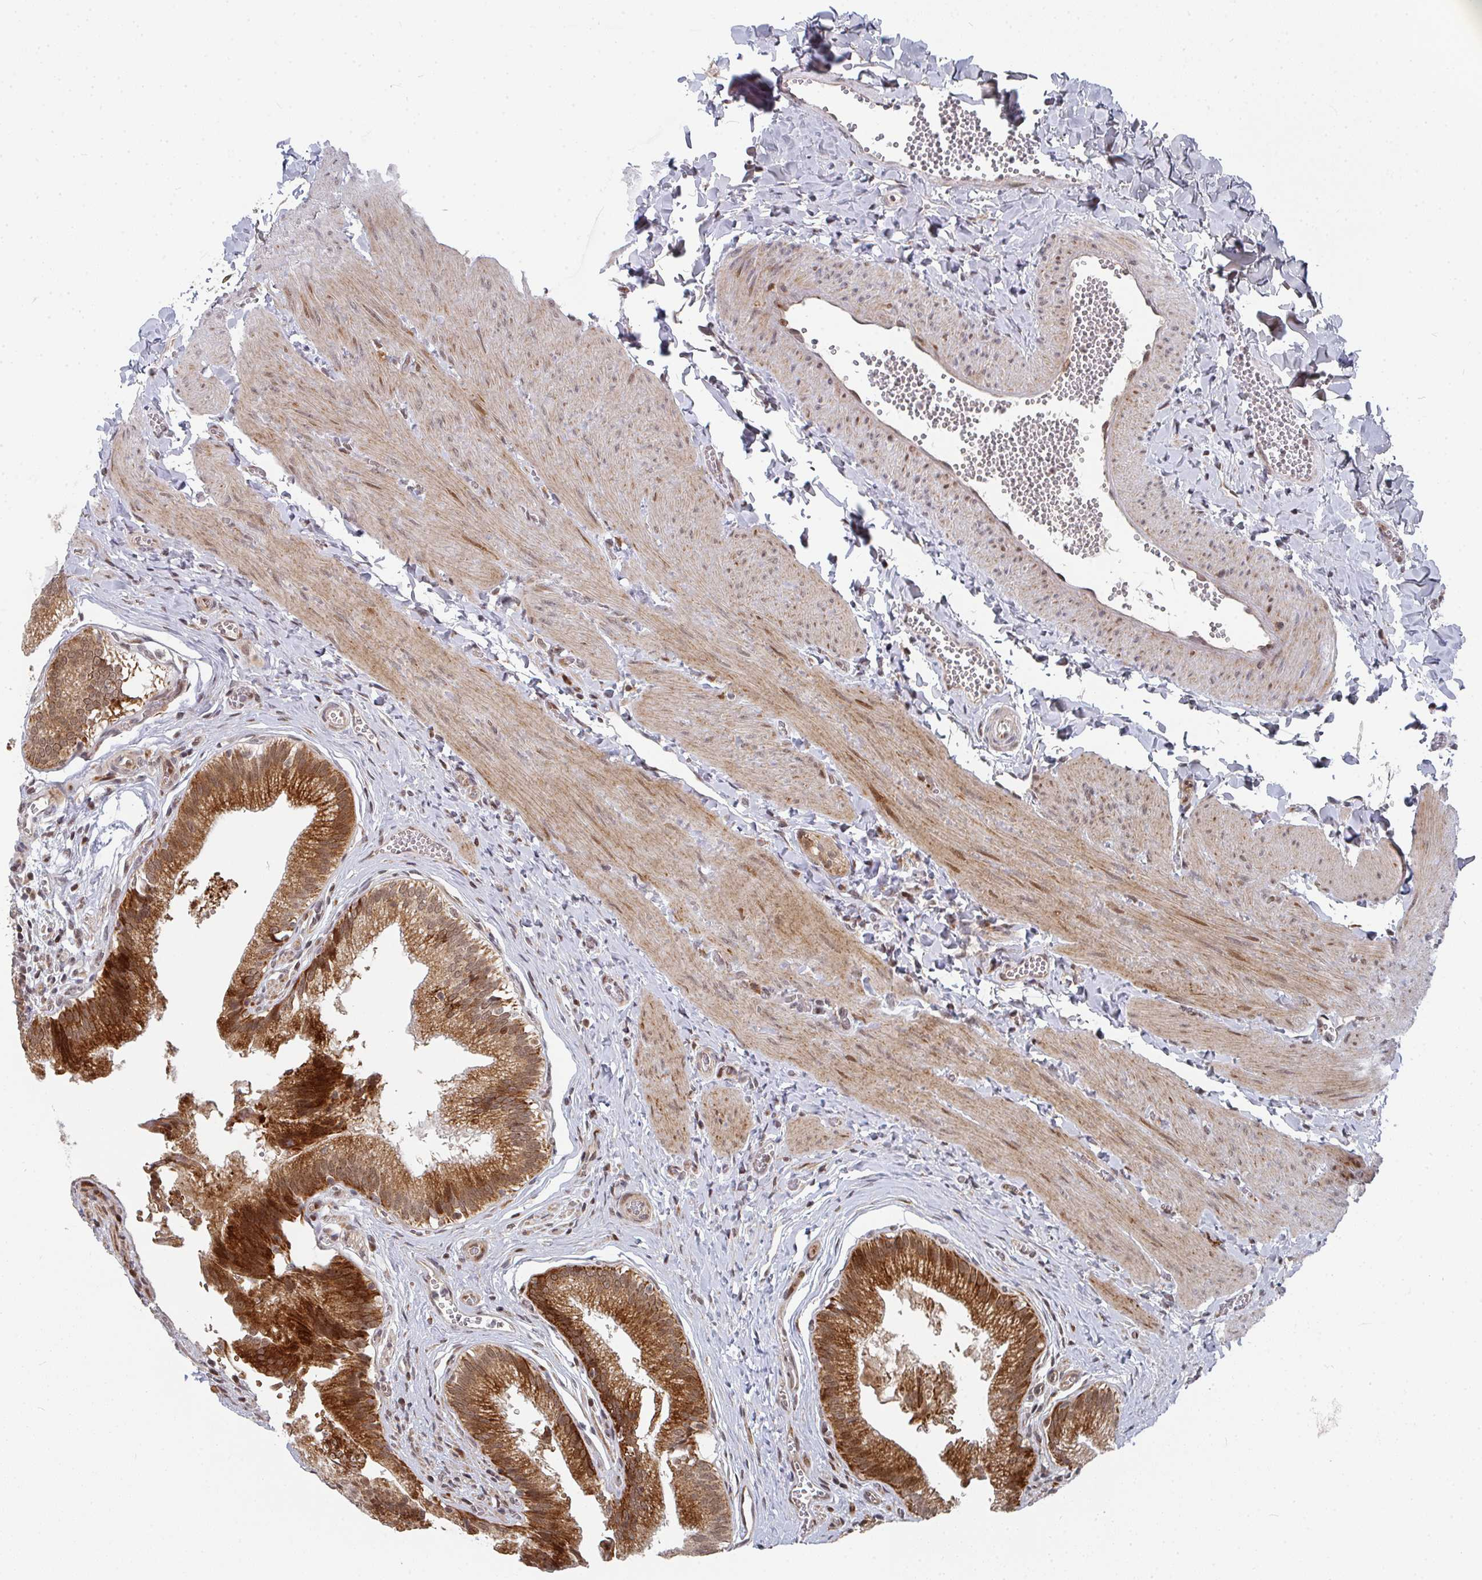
{"staining": {"intensity": "strong", "quantity": ">75%", "location": "cytoplasmic/membranous"}, "tissue": "gallbladder", "cell_type": "Glandular cells", "image_type": "normal", "snomed": [{"axis": "morphology", "description": "Normal tissue, NOS"}, {"axis": "topography", "description": "Gallbladder"}], "caption": "Immunohistochemical staining of unremarkable human gallbladder reveals strong cytoplasmic/membranous protein positivity in approximately >75% of glandular cells. Using DAB (3,3'-diaminobenzidine) (brown) and hematoxylin (blue) stains, captured at high magnification using brightfield microscopy.", "gene": "RBBP5", "patient": {"sex": "male", "age": 17}}